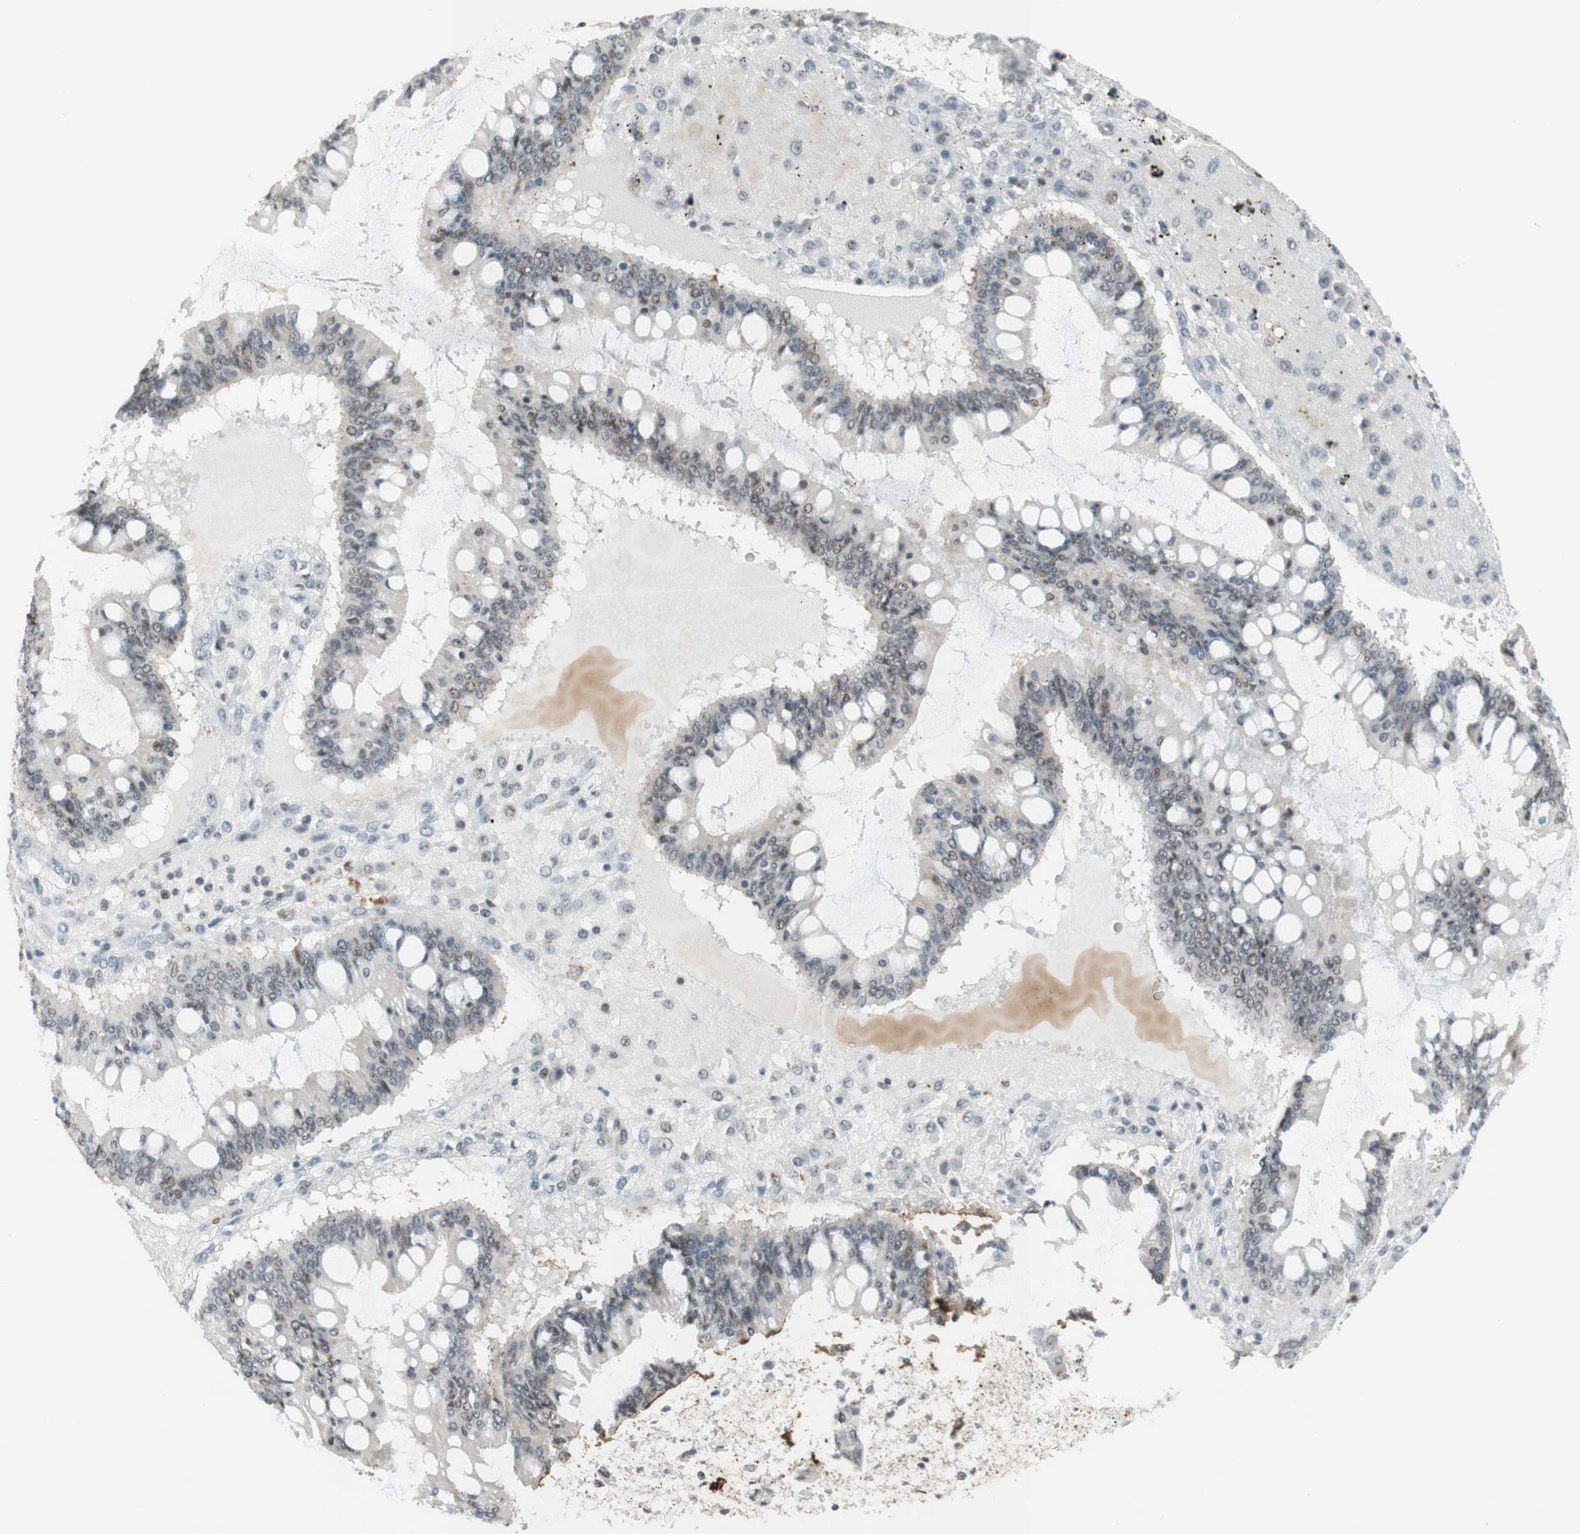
{"staining": {"intensity": "moderate", "quantity": "25%-75%", "location": "nuclear"}, "tissue": "ovarian cancer", "cell_type": "Tumor cells", "image_type": "cancer", "snomed": [{"axis": "morphology", "description": "Cystadenocarcinoma, mucinous, NOS"}, {"axis": "topography", "description": "Ovary"}], "caption": "Ovarian cancer tissue reveals moderate nuclear positivity in about 25%-75% of tumor cells", "gene": "IRF1", "patient": {"sex": "female", "age": 73}}